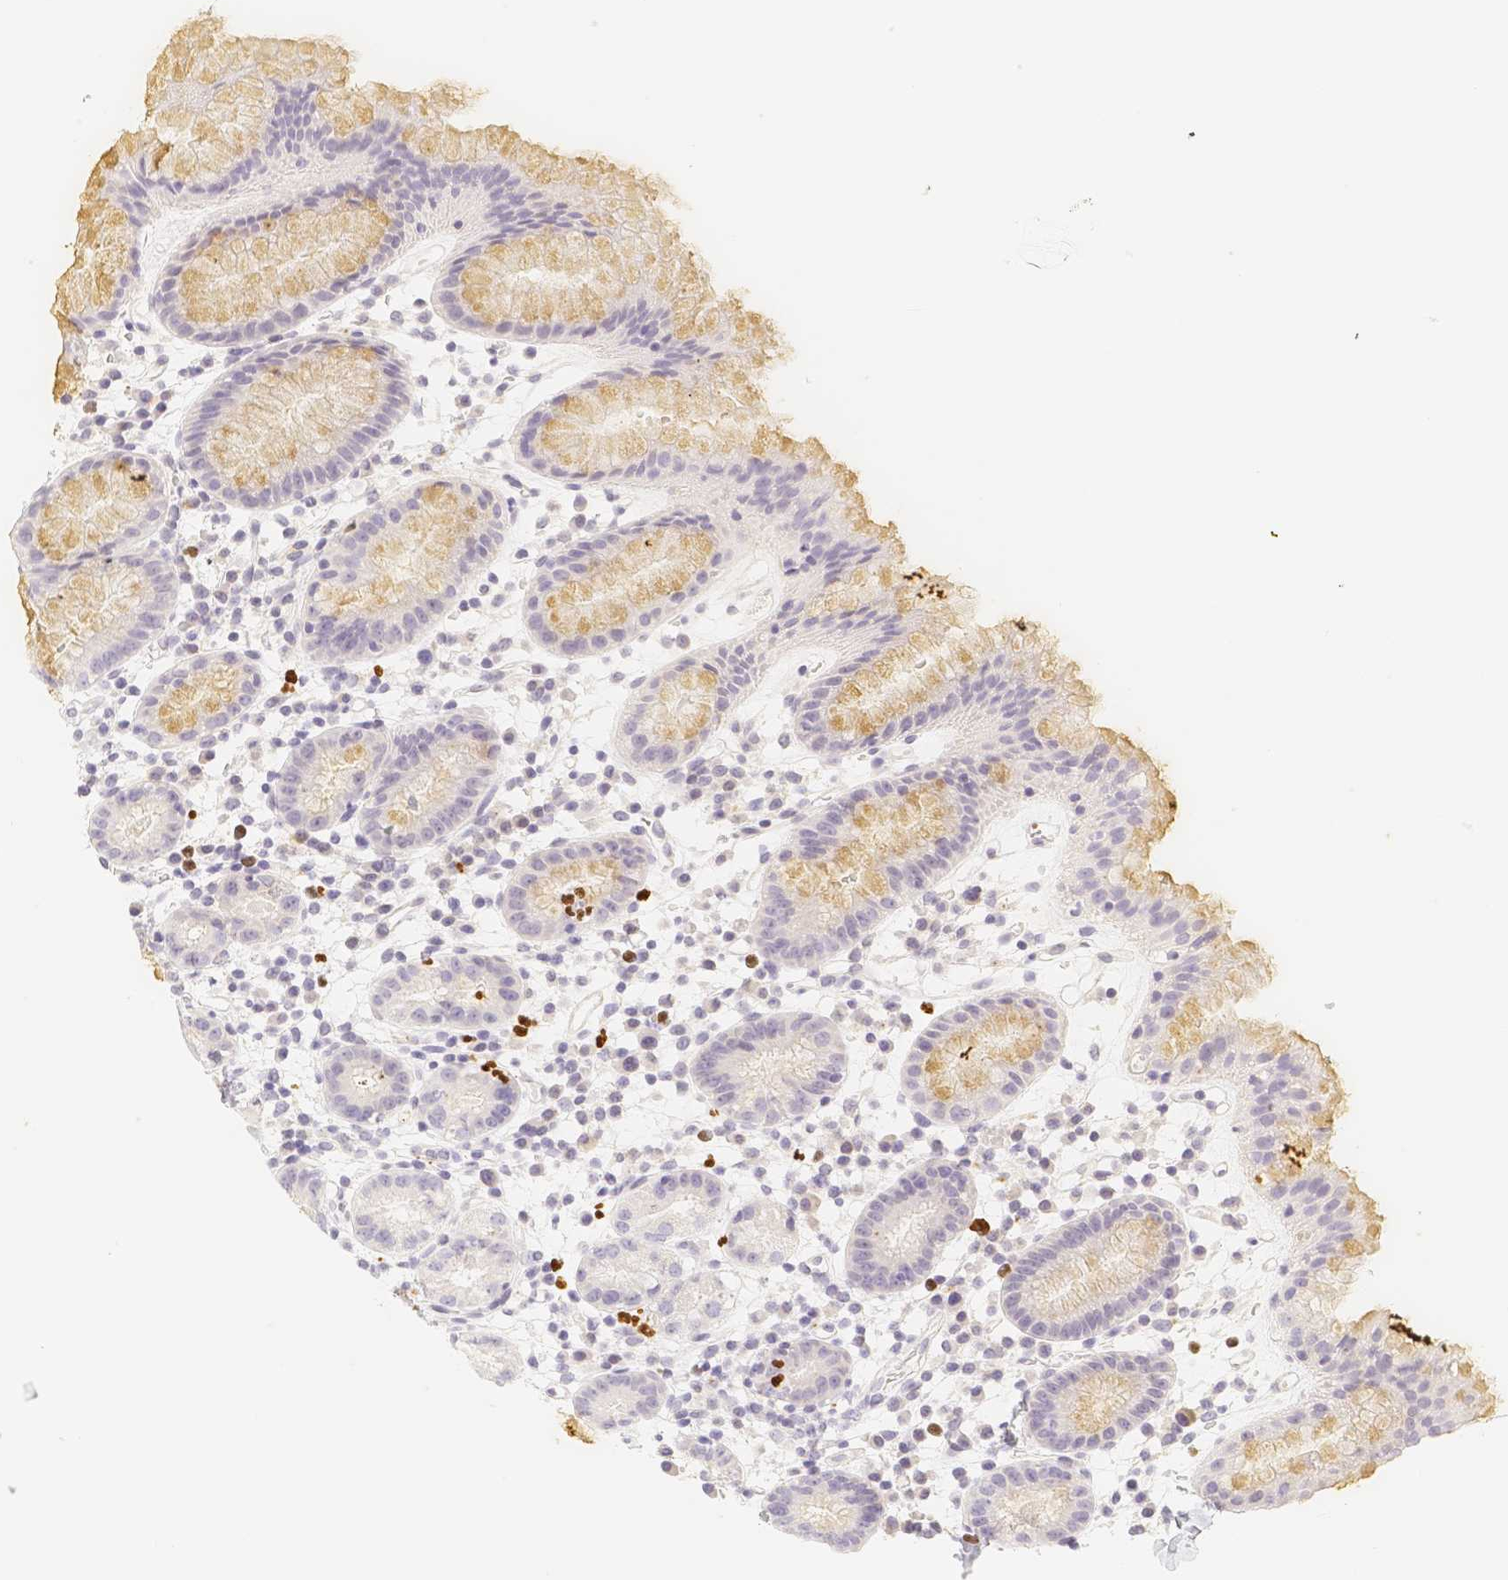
{"staining": {"intensity": "moderate", "quantity": "<25%", "location": "cytoplasmic/membranous"}, "tissue": "stomach", "cell_type": "Glandular cells", "image_type": "normal", "snomed": [{"axis": "morphology", "description": "Normal tissue, NOS"}, {"axis": "topography", "description": "Stomach"}, {"axis": "topography", "description": "Stomach, lower"}], "caption": "Moderate cytoplasmic/membranous protein staining is present in about <25% of glandular cells in stomach. (DAB (3,3'-diaminobenzidine) = brown stain, brightfield microscopy at high magnification).", "gene": "PADI4", "patient": {"sex": "female", "age": 75}}